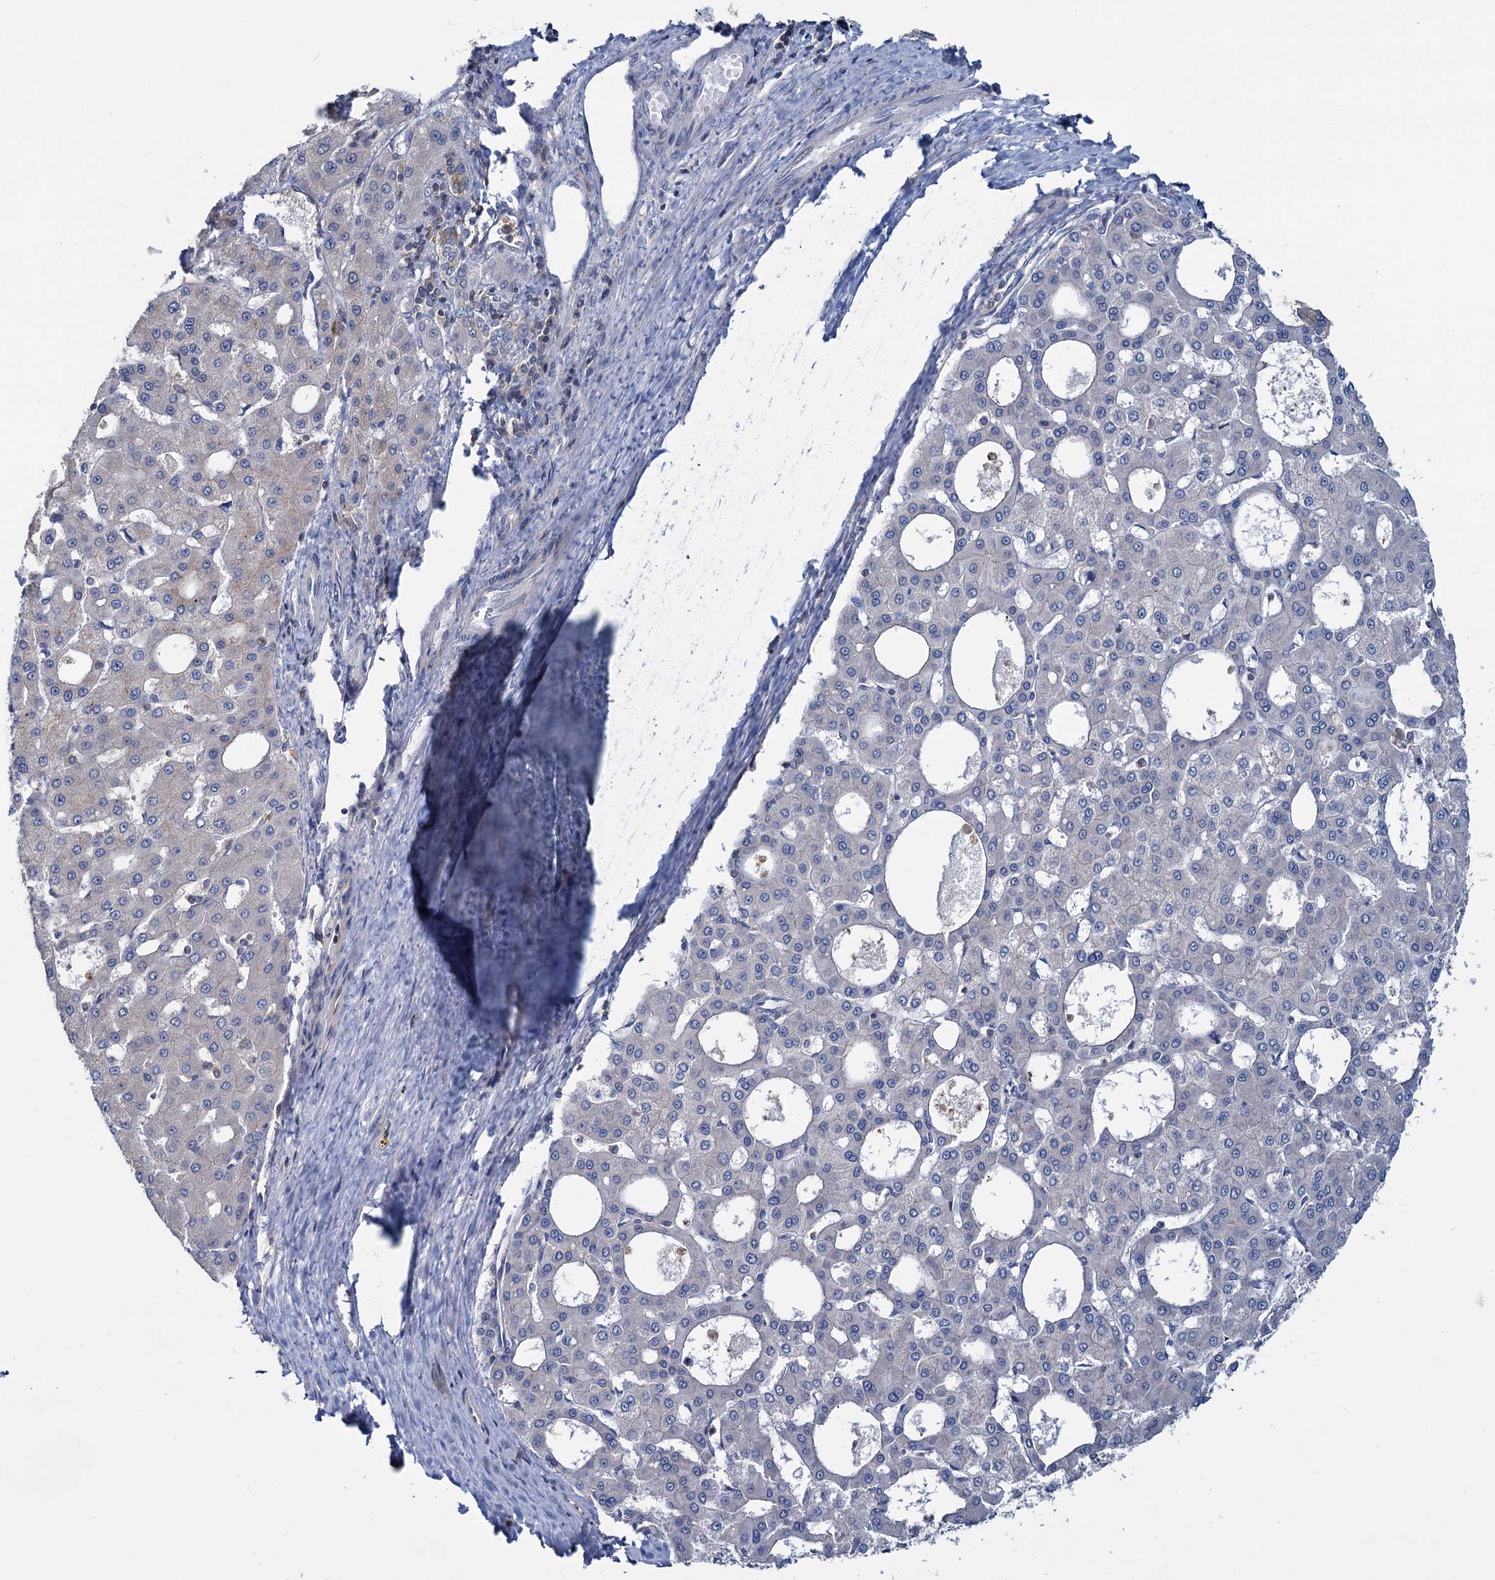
{"staining": {"intensity": "negative", "quantity": "none", "location": "none"}, "tissue": "liver cancer", "cell_type": "Tumor cells", "image_type": "cancer", "snomed": [{"axis": "morphology", "description": "Carcinoma, Hepatocellular, NOS"}, {"axis": "topography", "description": "Liver"}], "caption": "This image is of liver hepatocellular carcinoma stained with immunohistochemistry (IHC) to label a protein in brown with the nuclei are counter-stained blue. There is no expression in tumor cells.", "gene": "LRCH4", "patient": {"sex": "male", "age": 47}}